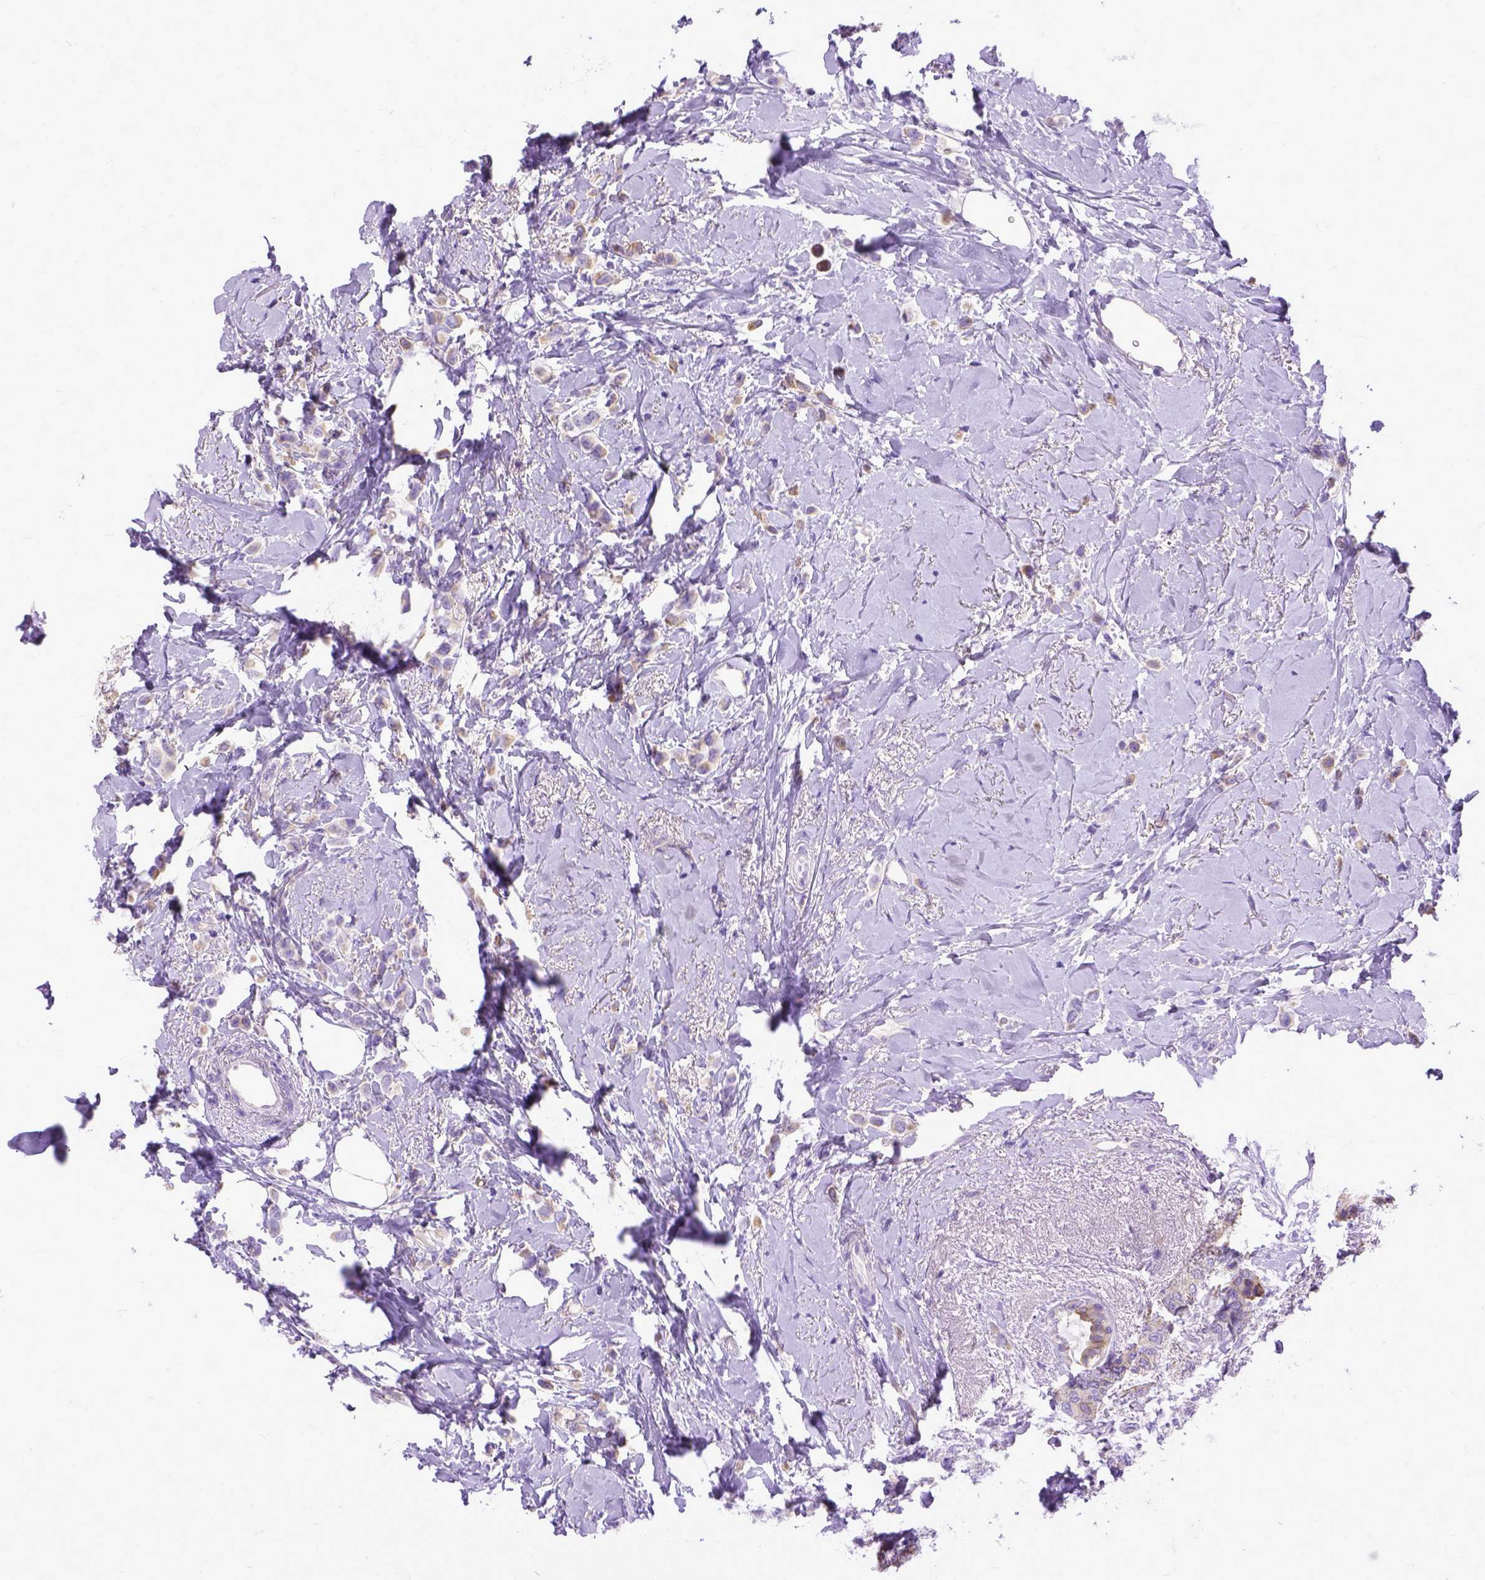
{"staining": {"intensity": "weak", "quantity": "25%-75%", "location": "cytoplasmic/membranous"}, "tissue": "breast cancer", "cell_type": "Tumor cells", "image_type": "cancer", "snomed": [{"axis": "morphology", "description": "Lobular carcinoma"}, {"axis": "topography", "description": "Breast"}], "caption": "Human breast cancer stained with a brown dye reveals weak cytoplasmic/membranous positive staining in about 25%-75% of tumor cells.", "gene": "PPL", "patient": {"sex": "female", "age": 66}}